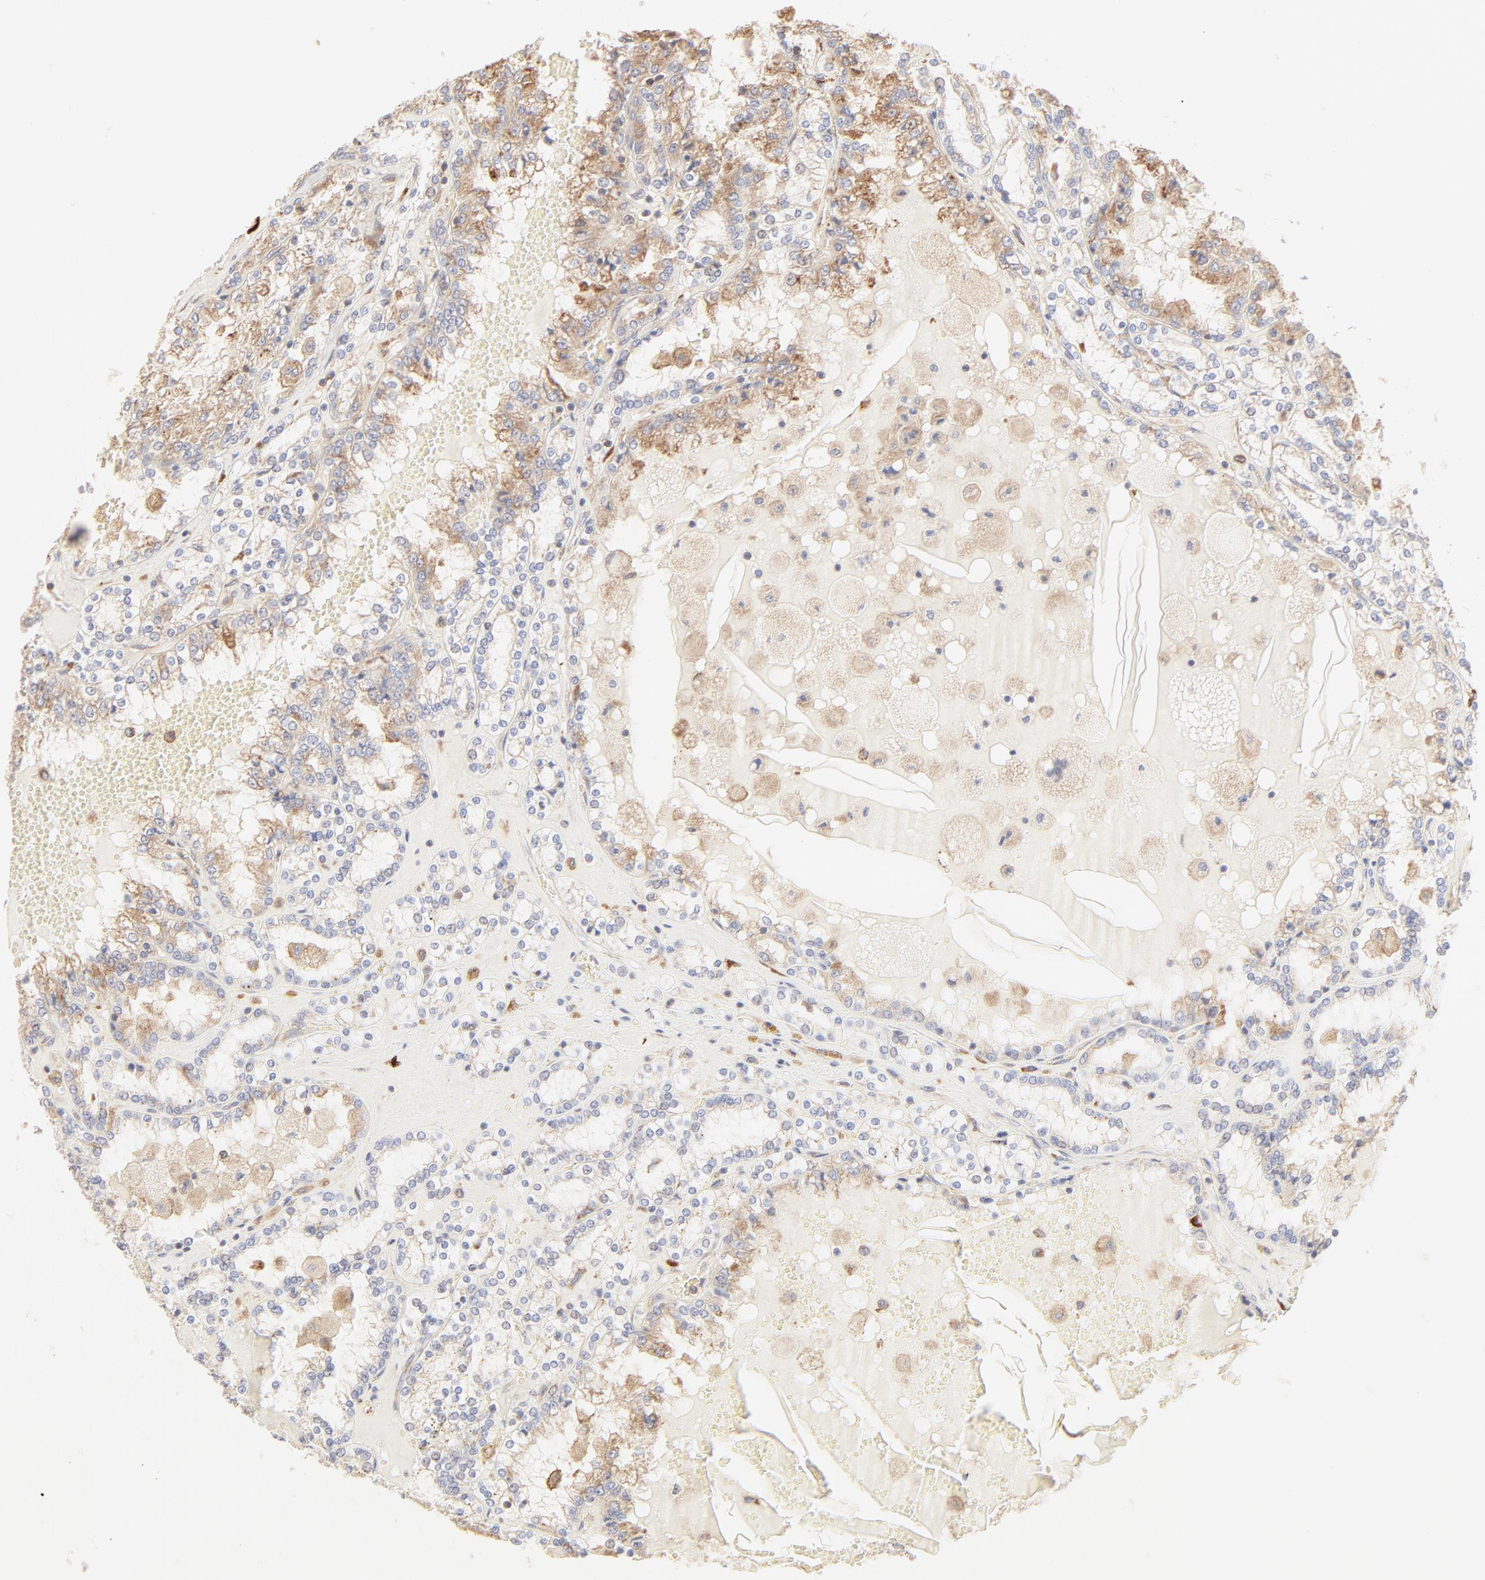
{"staining": {"intensity": "weak", "quantity": ">75%", "location": "cytoplasmic/membranous"}, "tissue": "renal cancer", "cell_type": "Tumor cells", "image_type": "cancer", "snomed": [{"axis": "morphology", "description": "Adenocarcinoma, NOS"}, {"axis": "topography", "description": "Kidney"}], "caption": "Brown immunohistochemical staining in renal adenocarcinoma exhibits weak cytoplasmic/membranous expression in about >75% of tumor cells. The protein of interest is shown in brown color, while the nuclei are stained blue.", "gene": "RPS20", "patient": {"sex": "female", "age": 56}}